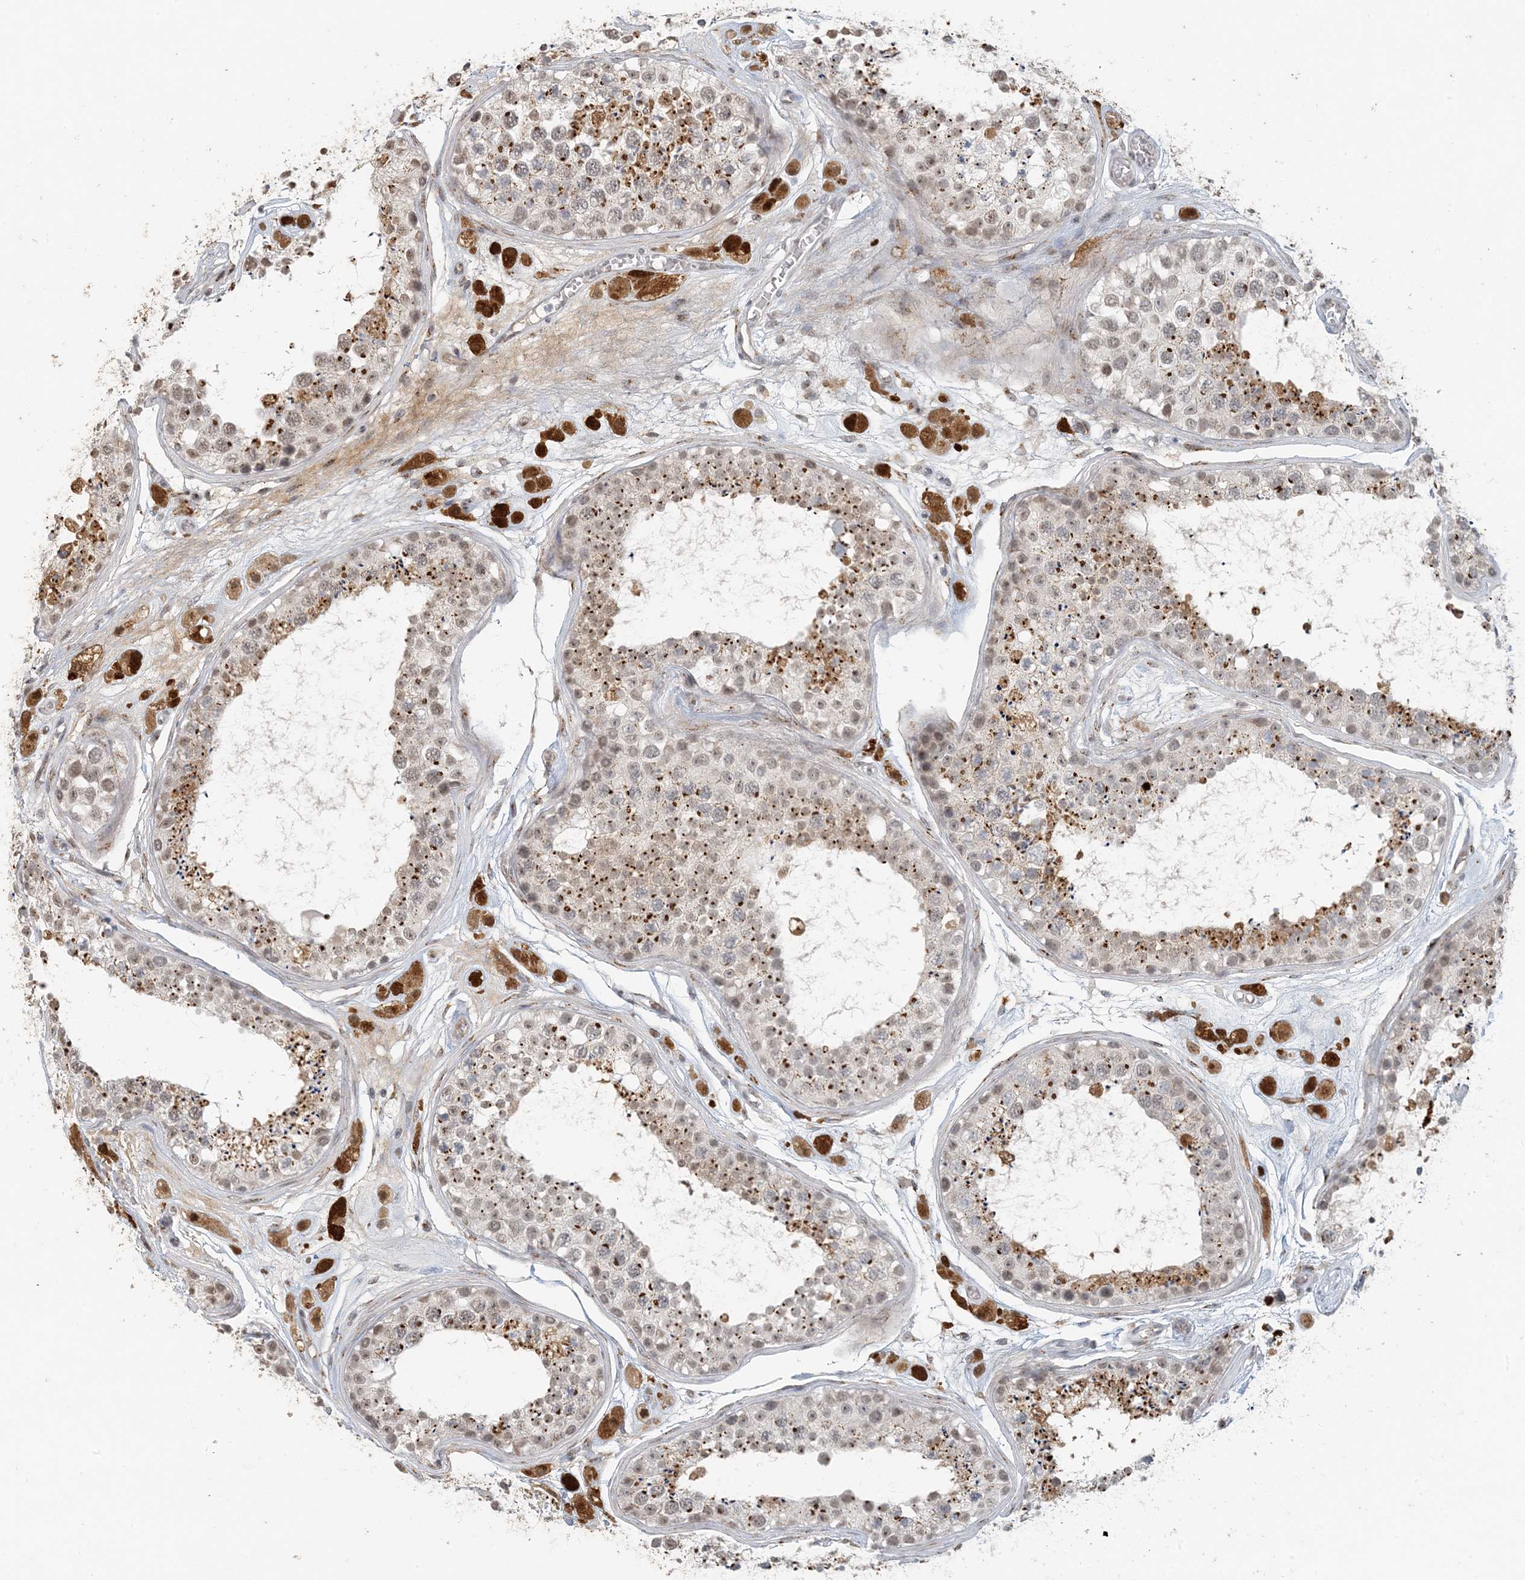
{"staining": {"intensity": "strong", "quantity": "25%-75%", "location": "cytoplasmic/membranous"}, "tissue": "testis", "cell_type": "Cells in seminiferous ducts", "image_type": "normal", "snomed": [{"axis": "morphology", "description": "Normal tissue, NOS"}, {"axis": "topography", "description": "Testis"}], "caption": "An immunohistochemistry histopathology image of normal tissue is shown. Protein staining in brown labels strong cytoplasmic/membranous positivity in testis within cells in seminiferous ducts.", "gene": "ZCCHC4", "patient": {"sex": "male", "age": 25}}